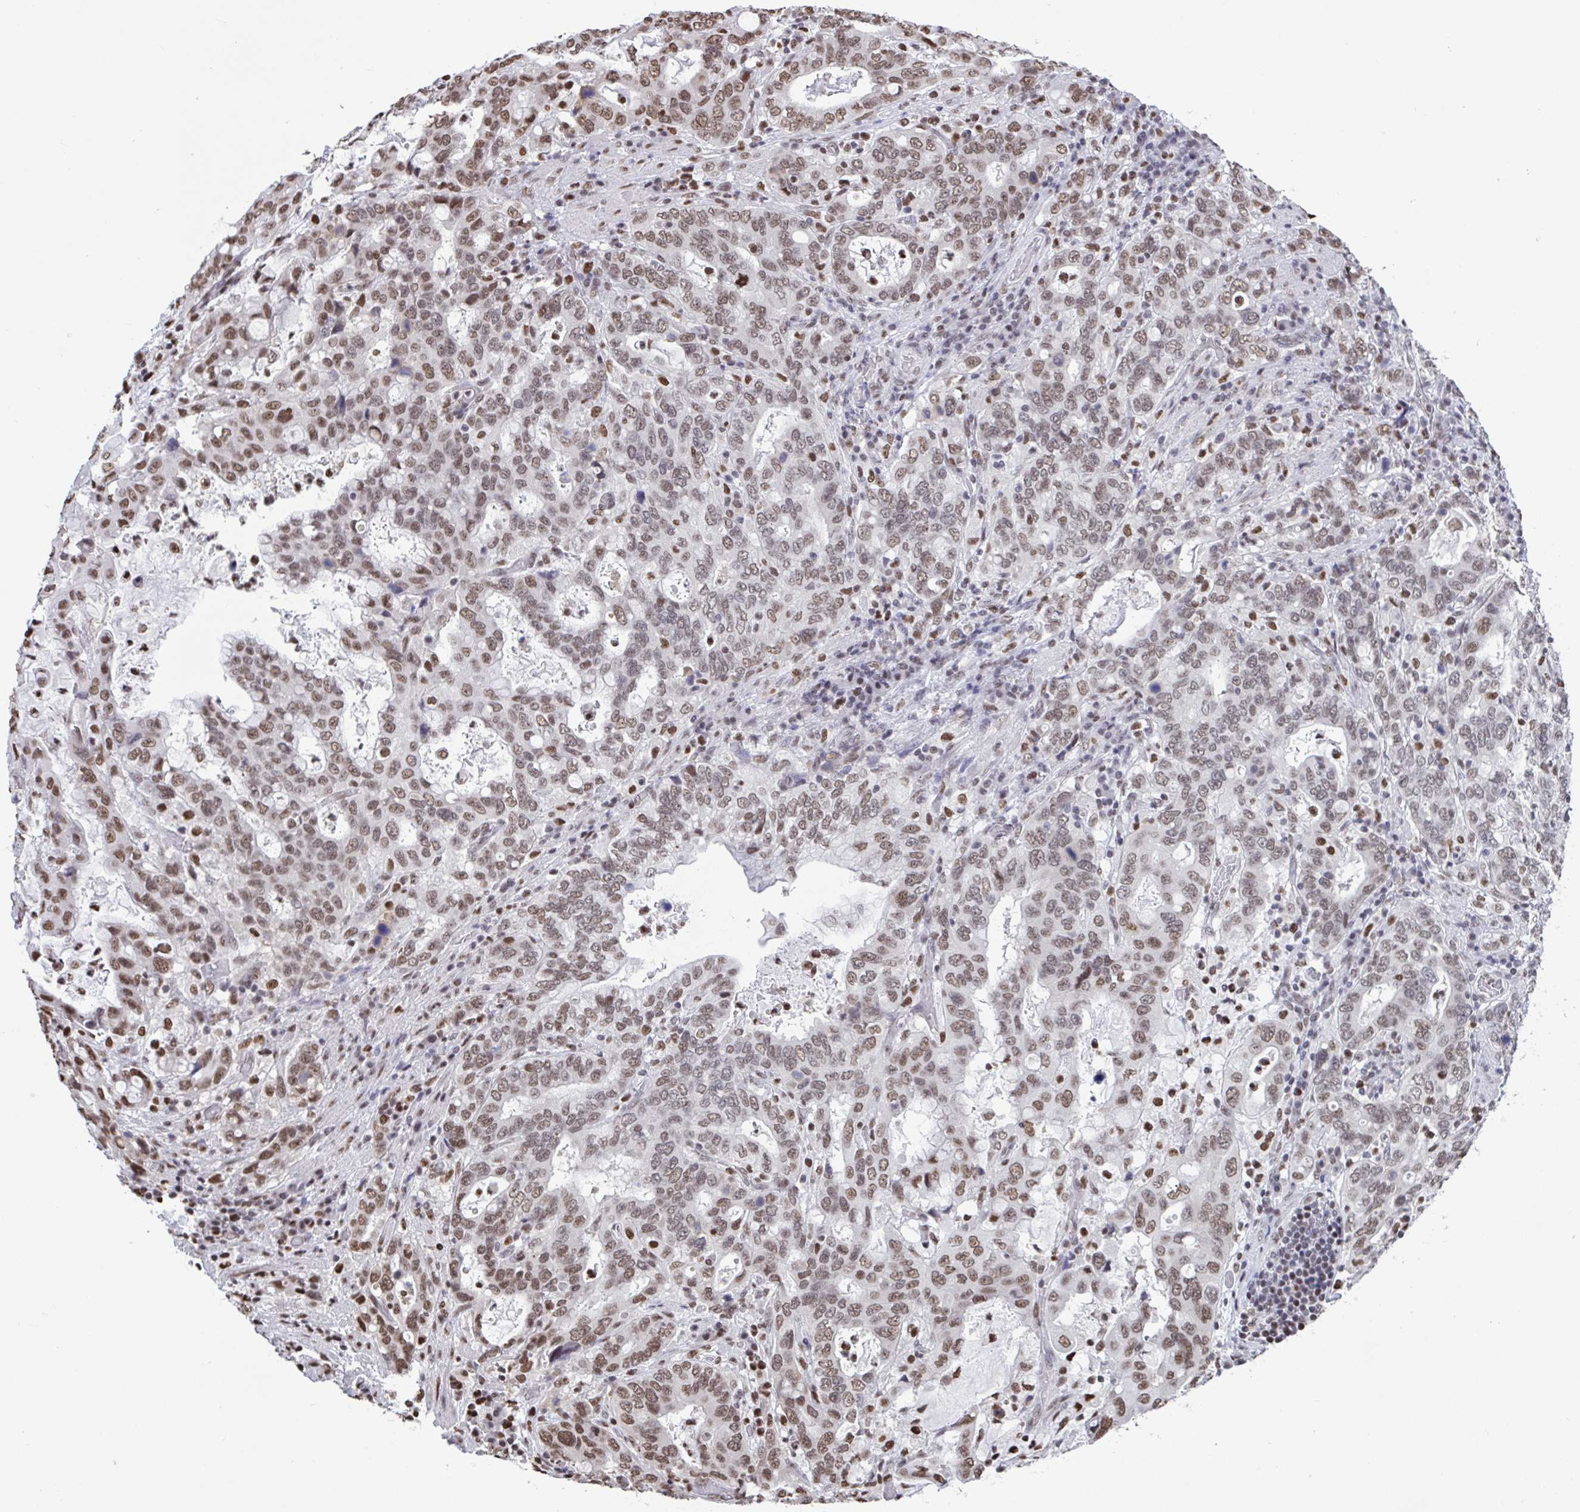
{"staining": {"intensity": "moderate", "quantity": ">75%", "location": "nuclear"}, "tissue": "stomach cancer", "cell_type": "Tumor cells", "image_type": "cancer", "snomed": [{"axis": "morphology", "description": "Adenocarcinoma, NOS"}, {"axis": "topography", "description": "Stomach, upper"}, {"axis": "topography", "description": "Stomach"}], "caption": "IHC image of neoplastic tissue: human stomach cancer stained using IHC demonstrates medium levels of moderate protein expression localized specifically in the nuclear of tumor cells, appearing as a nuclear brown color.", "gene": "HNRNPDL", "patient": {"sex": "male", "age": 62}}